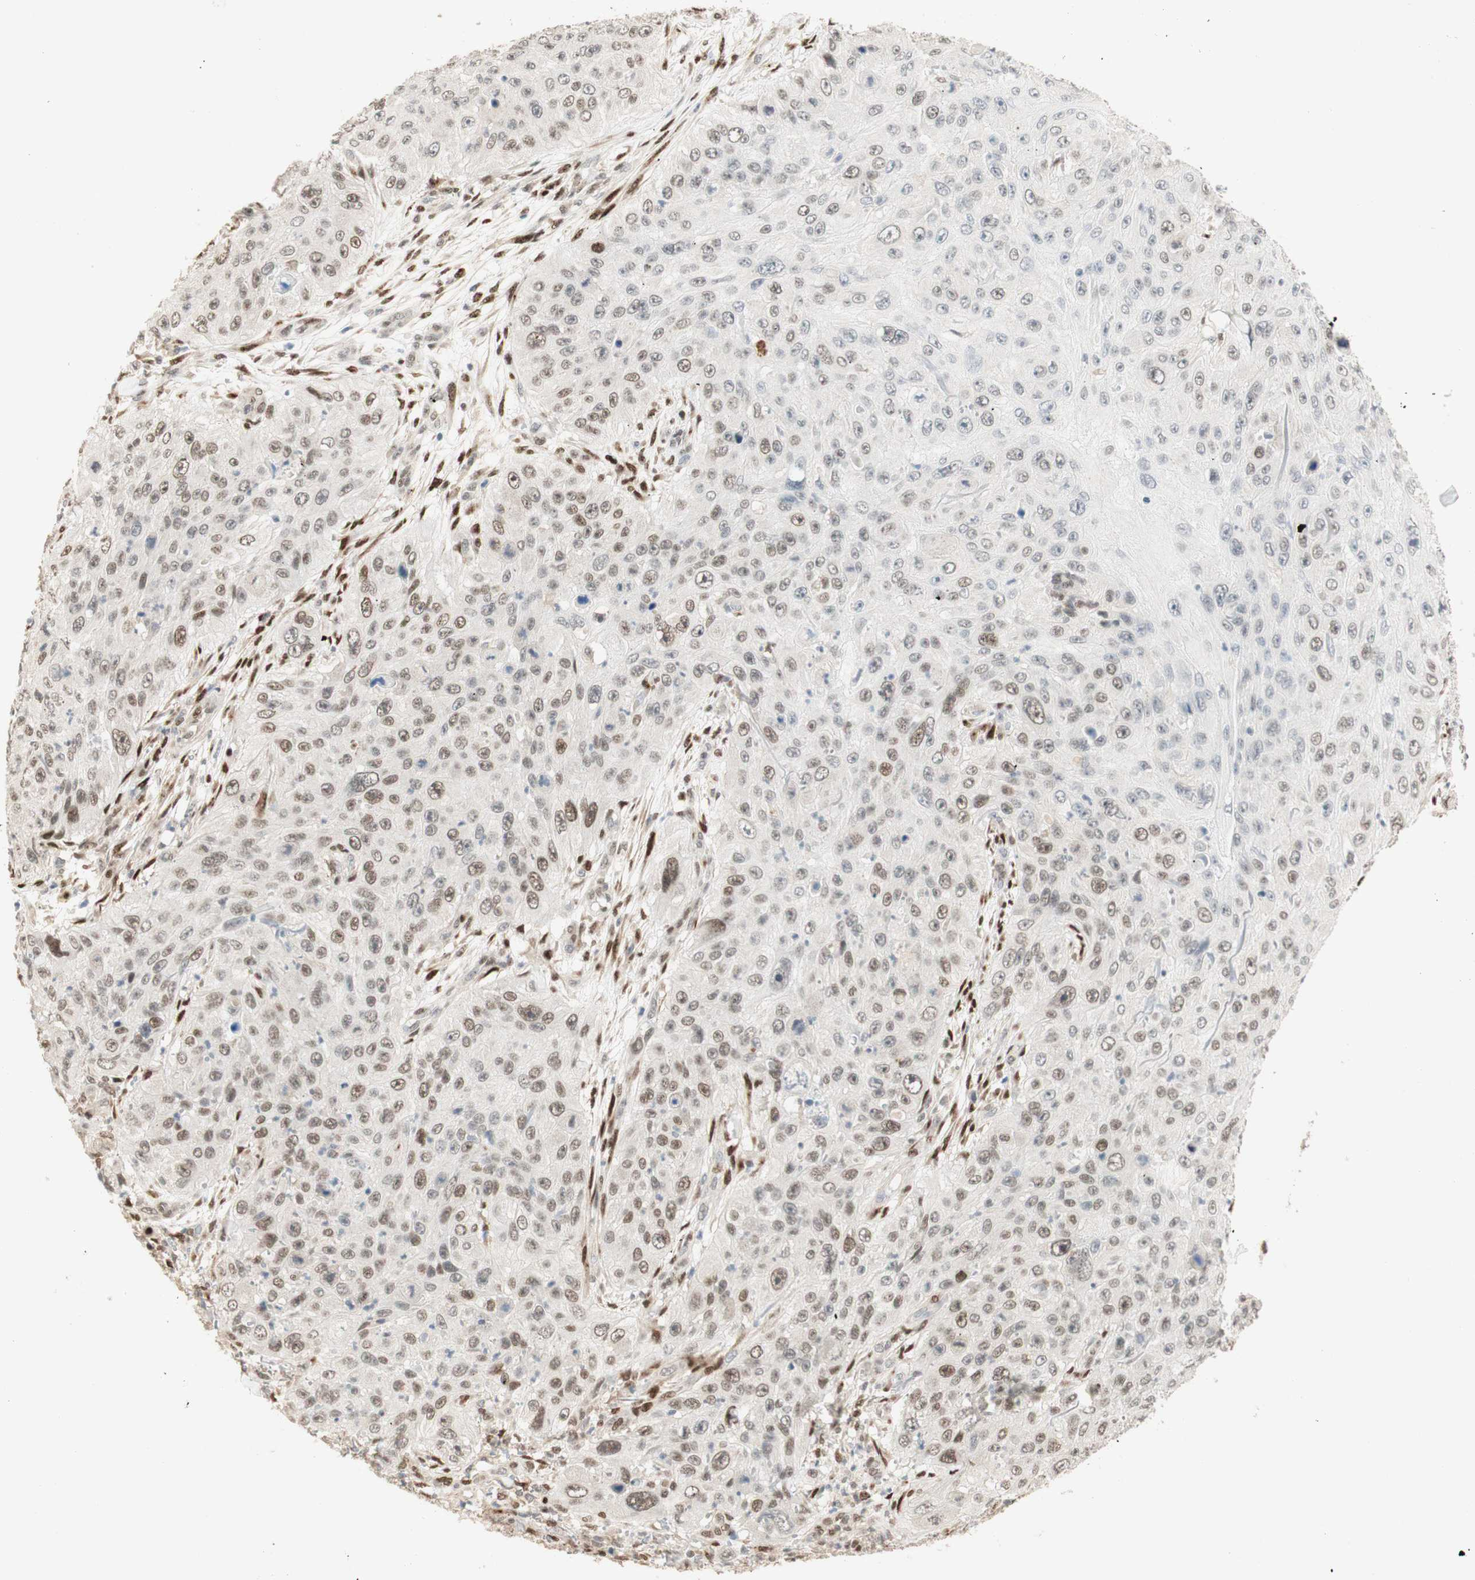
{"staining": {"intensity": "weak", "quantity": "<25%", "location": "nuclear"}, "tissue": "skin cancer", "cell_type": "Tumor cells", "image_type": "cancer", "snomed": [{"axis": "morphology", "description": "Squamous cell carcinoma, NOS"}, {"axis": "topography", "description": "Skin"}], "caption": "Skin cancer (squamous cell carcinoma) stained for a protein using immunohistochemistry demonstrates no expression tumor cells.", "gene": "FOXP1", "patient": {"sex": "female", "age": 80}}